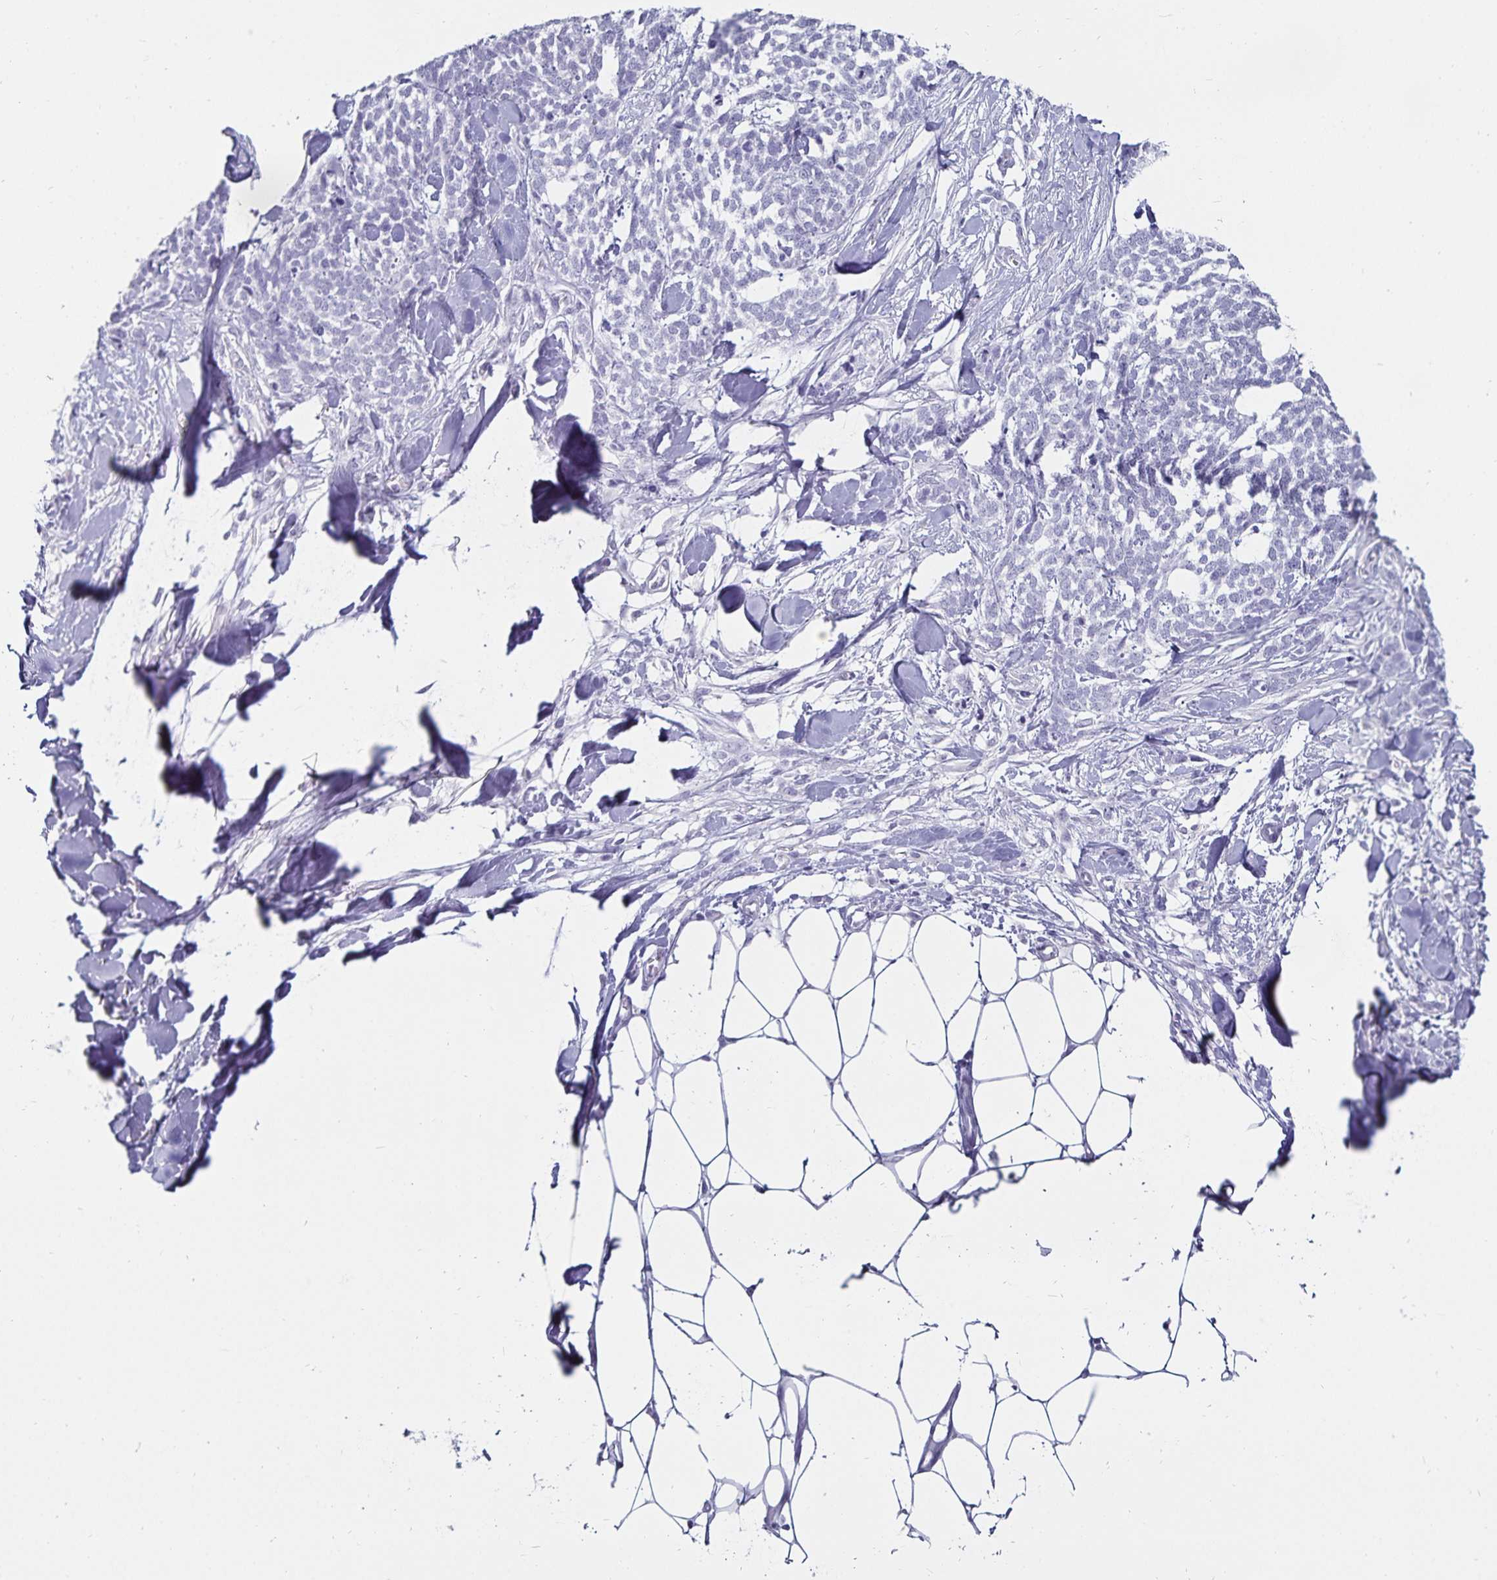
{"staining": {"intensity": "negative", "quantity": "none", "location": "none"}, "tissue": "skin cancer", "cell_type": "Tumor cells", "image_type": "cancer", "snomed": [{"axis": "morphology", "description": "Basal cell carcinoma"}, {"axis": "topography", "description": "Skin"}], "caption": "Immunohistochemical staining of human skin cancer (basal cell carcinoma) reveals no significant positivity in tumor cells.", "gene": "DEFA6", "patient": {"sex": "female", "age": 59}}